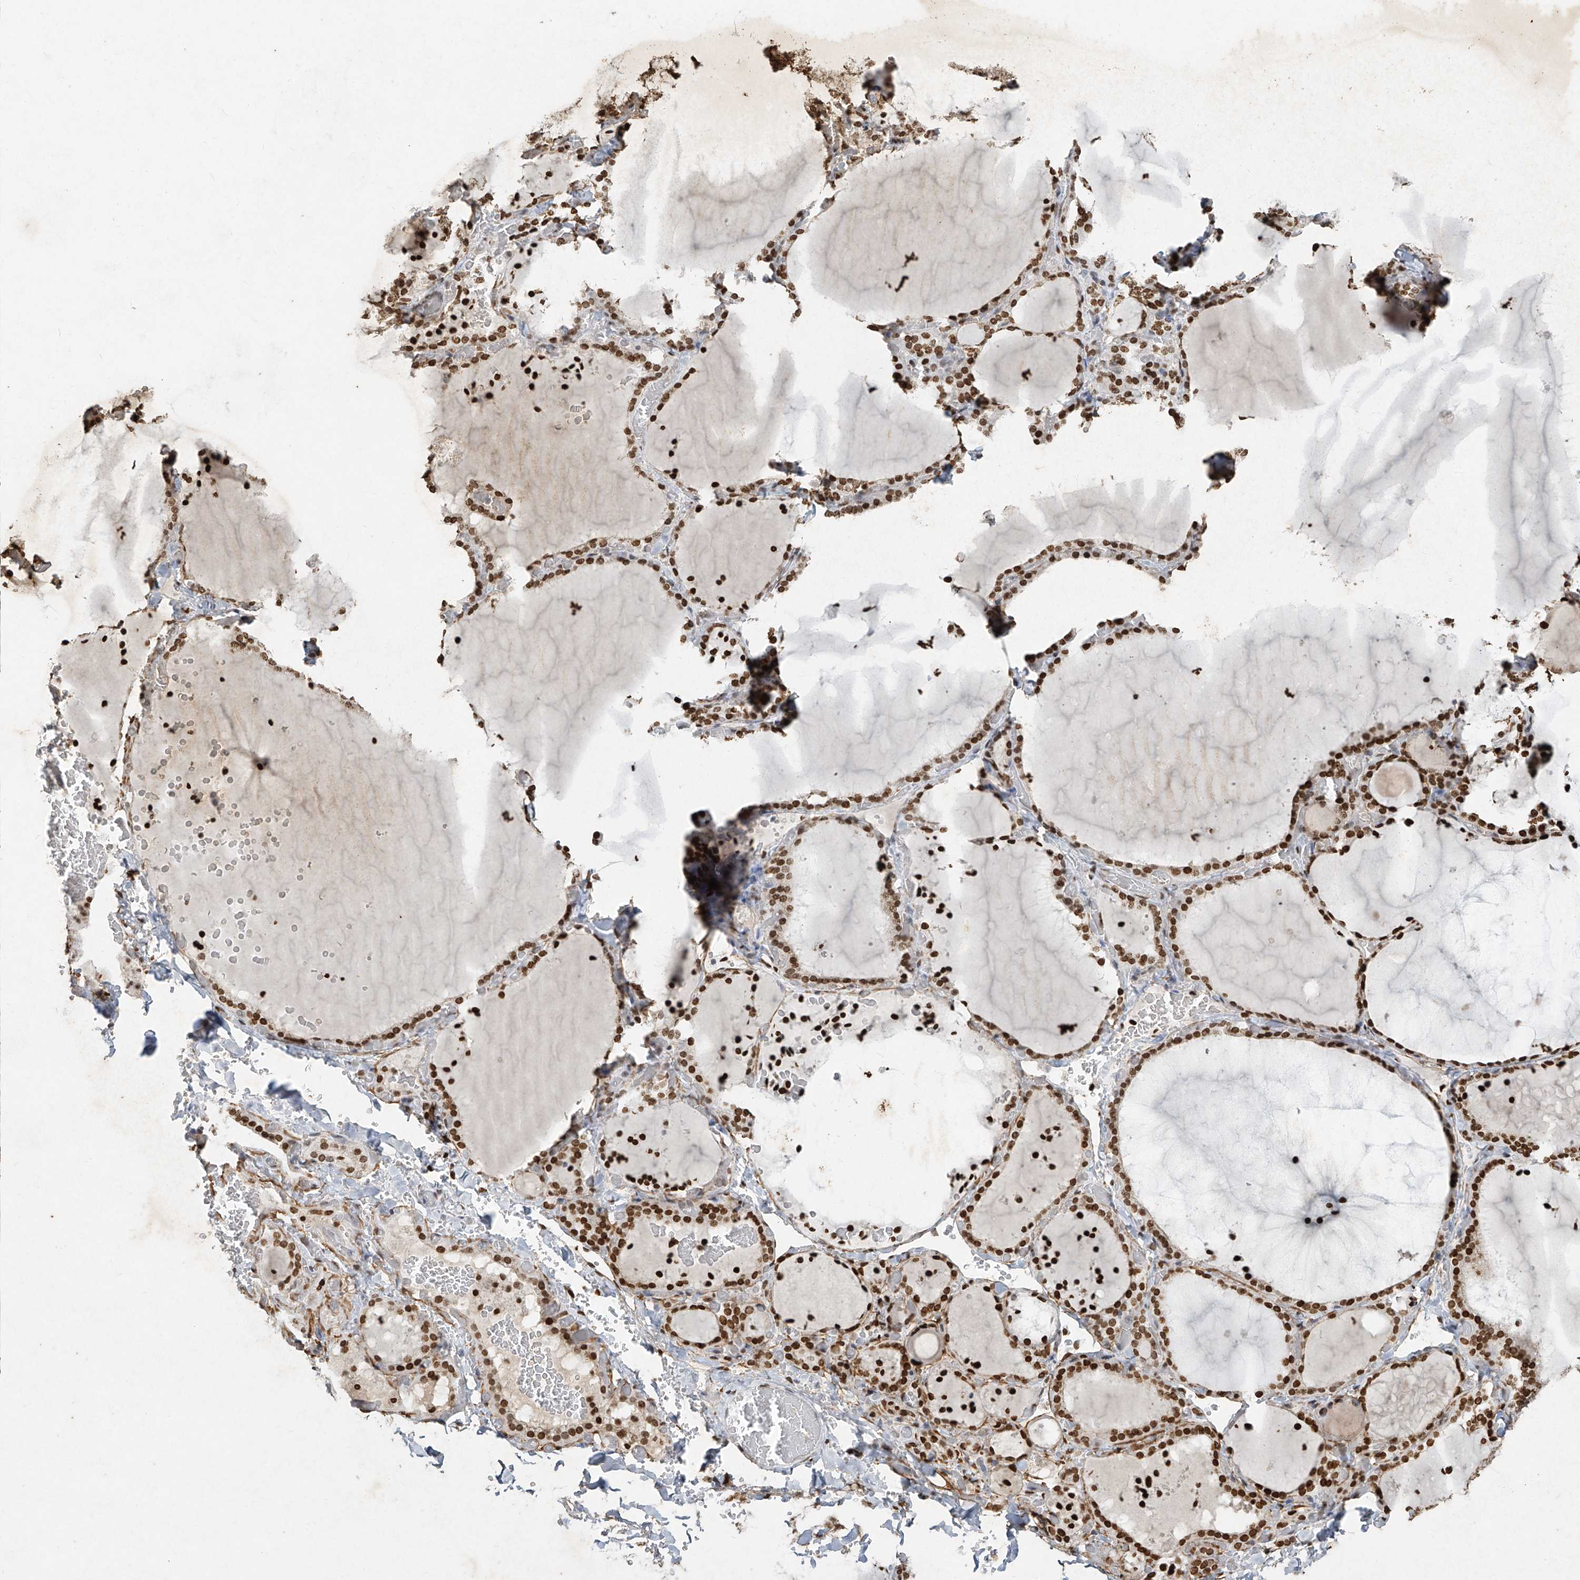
{"staining": {"intensity": "strong", "quantity": ">75%", "location": "nuclear"}, "tissue": "thyroid gland", "cell_type": "Glandular cells", "image_type": "normal", "snomed": [{"axis": "morphology", "description": "Normal tissue, NOS"}, {"axis": "topography", "description": "Thyroid gland"}], "caption": "Immunohistochemistry staining of unremarkable thyroid gland, which demonstrates high levels of strong nuclear staining in approximately >75% of glandular cells indicating strong nuclear protein staining. The staining was performed using DAB (3,3'-diaminobenzidine) (brown) for protein detection and nuclei were counterstained in hematoxylin (blue).", "gene": "ATRIP", "patient": {"sex": "female", "age": 22}}